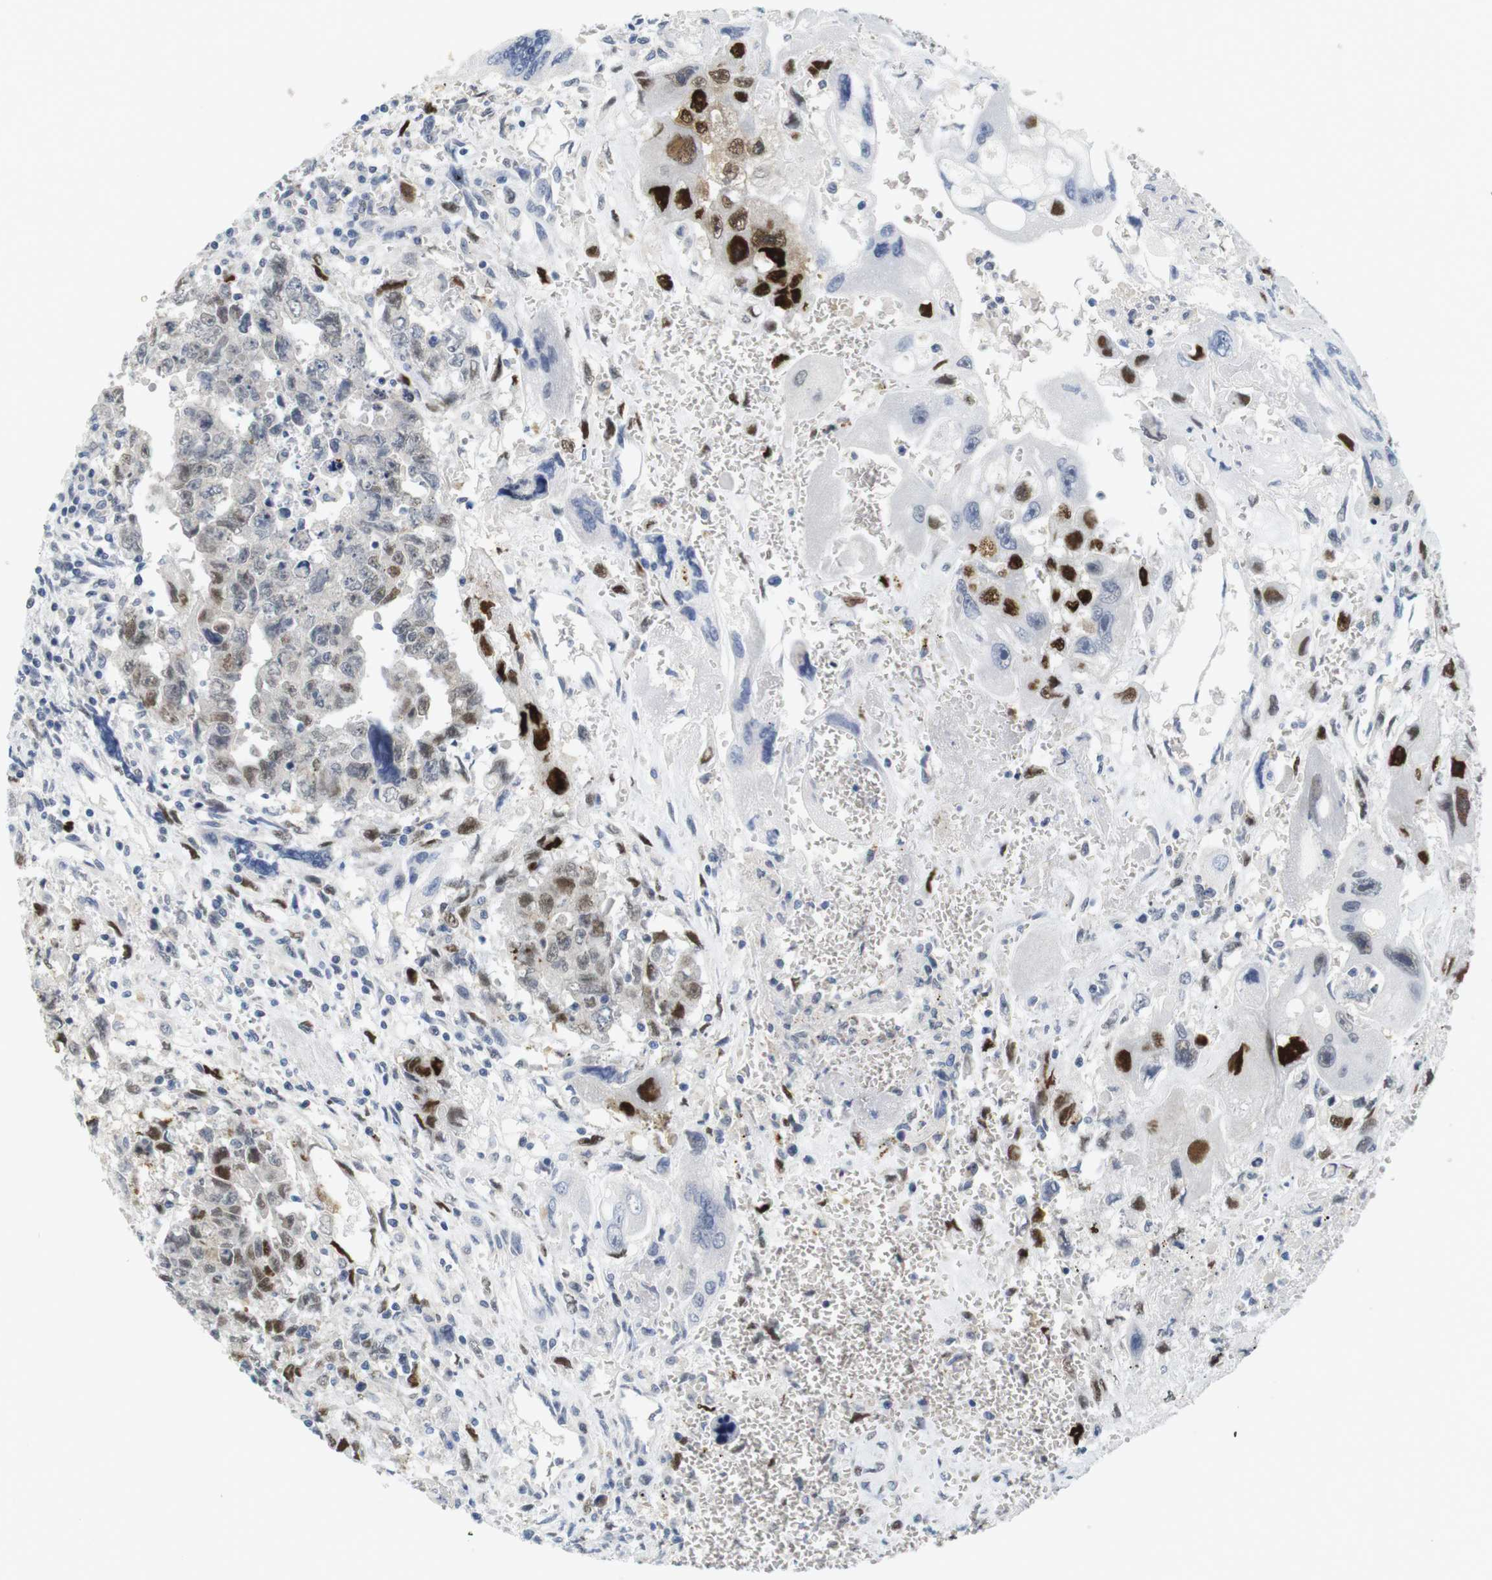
{"staining": {"intensity": "strong", "quantity": "25%-75%", "location": "nuclear"}, "tissue": "testis cancer", "cell_type": "Tumor cells", "image_type": "cancer", "snomed": [{"axis": "morphology", "description": "Carcinoma, Embryonal, NOS"}, {"axis": "topography", "description": "Testis"}], "caption": "DAB immunohistochemical staining of testis embryonal carcinoma shows strong nuclear protein positivity in approximately 25%-75% of tumor cells.", "gene": "SKP2", "patient": {"sex": "male", "age": 28}}